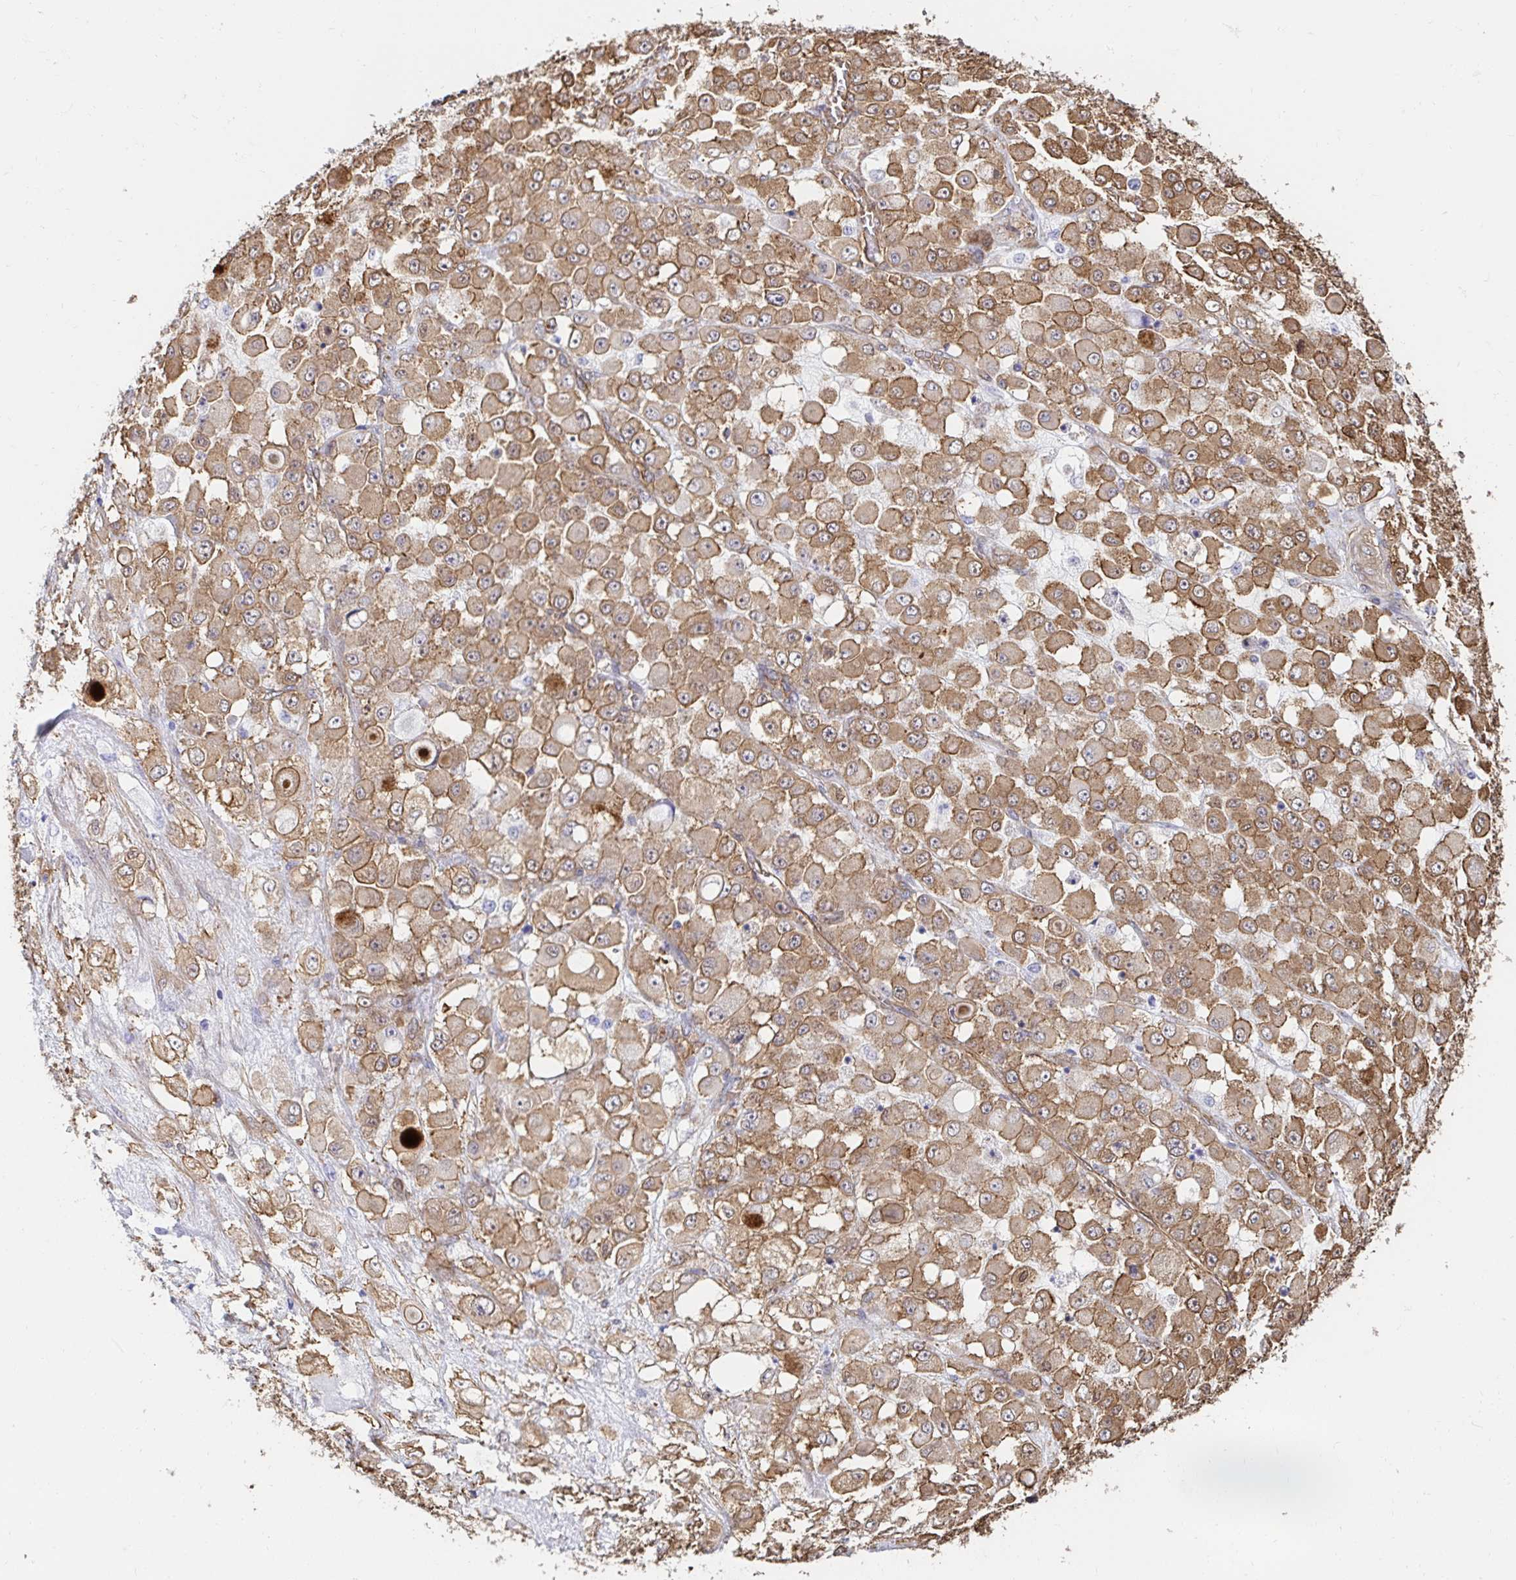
{"staining": {"intensity": "moderate", "quantity": ">75%", "location": "cytoplasmic/membranous"}, "tissue": "stomach cancer", "cell_type": "Tumor cells", "image_type": "cancer", "snomed": [{"axis": "morphology", "description": "Adenocarcinoma, NOS"}, {"axis": "topography", "description": "Stomach"}], "caption": "An IHC histopathology image of neoplastic tissue is shown. Protein staining in brown labels moderate cytoplasmic/membranous positivity in stomach cancer (adenocarcinoma) within tumor cells. (DAB IHC with brightfield microscopy, high magnification).", "gene": "CTTN", "patient": {"sex": "female", "age": 76}}